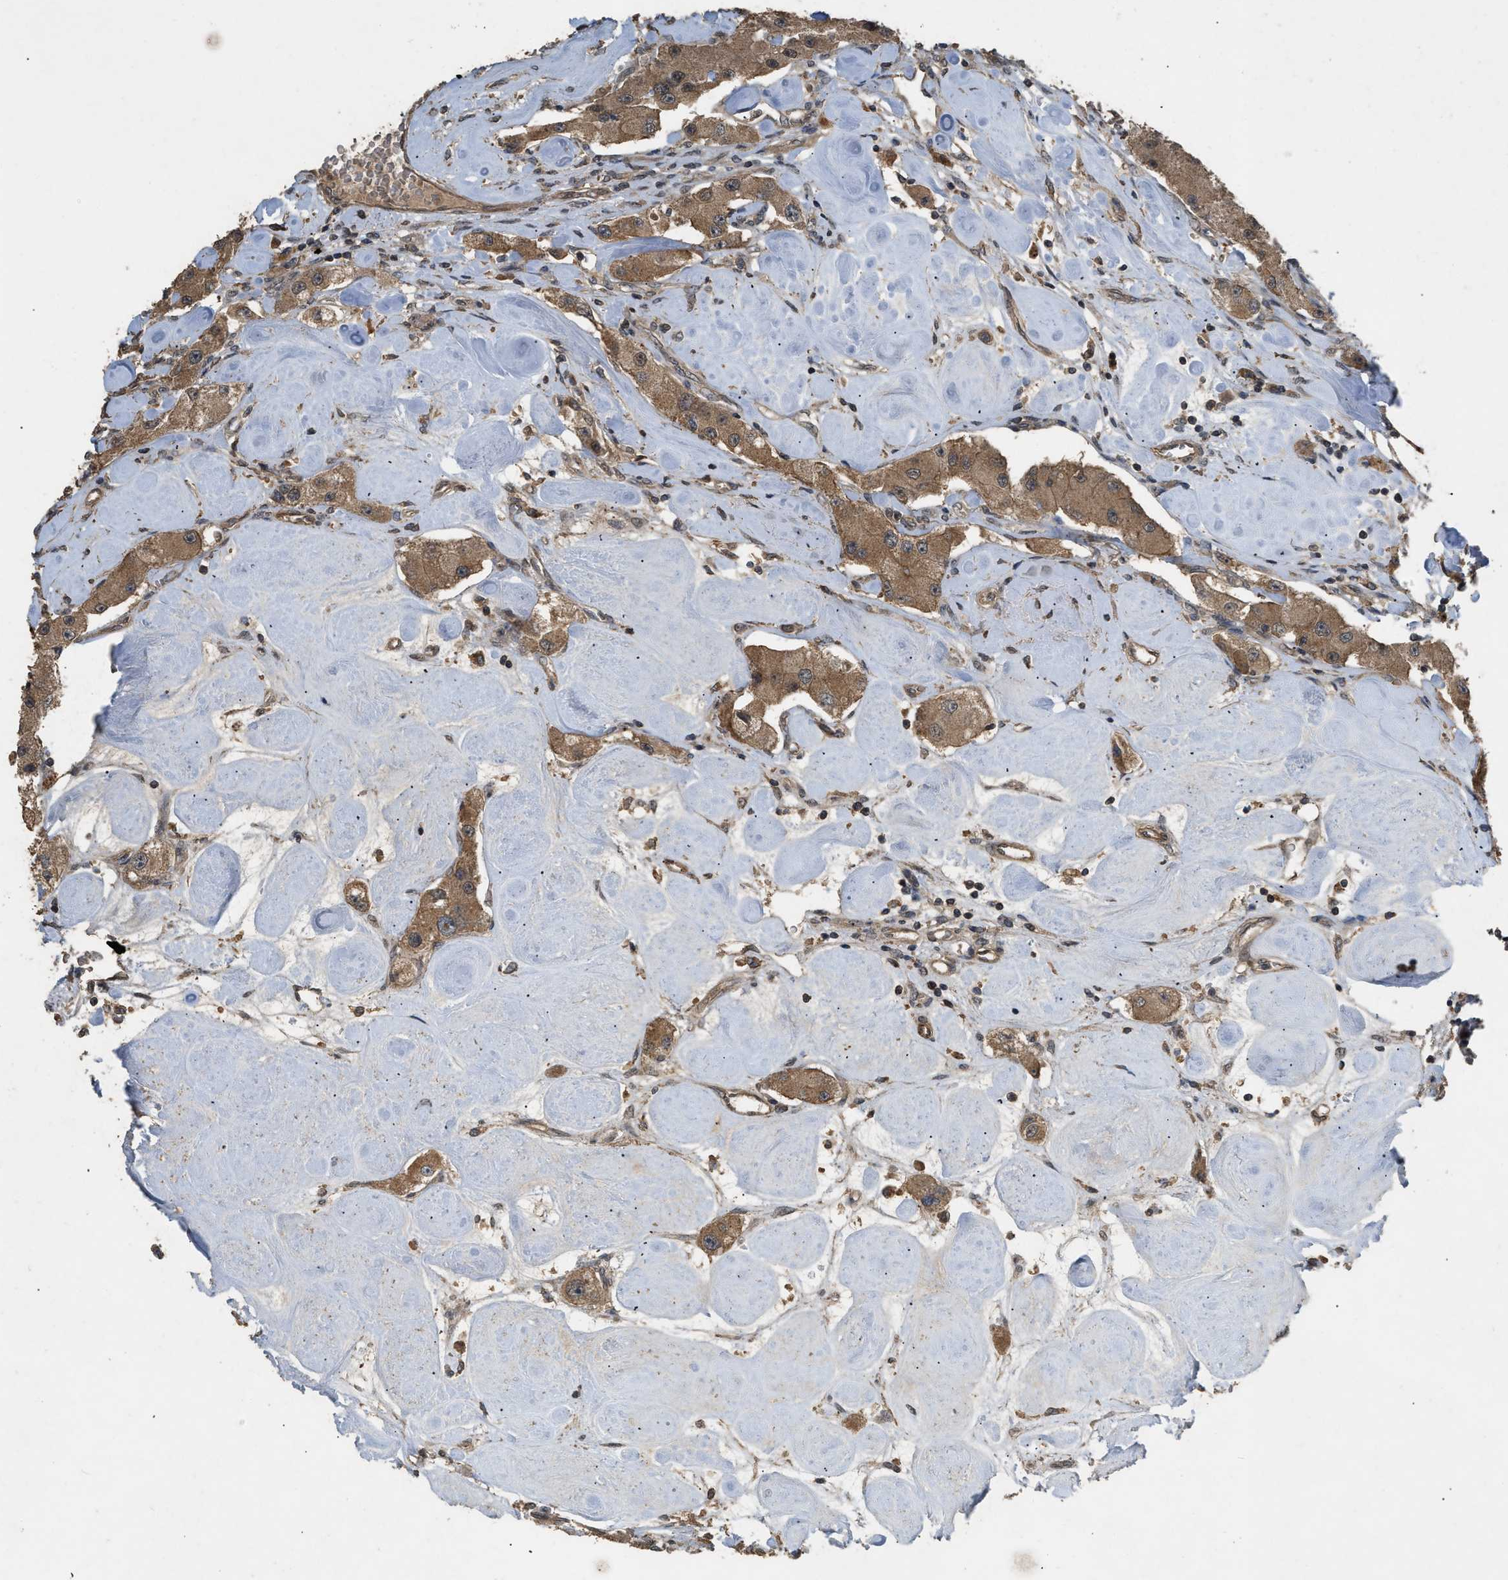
{"staining": {"intensity": "moderate", "quantity": ">75%", "location": "cytoplasmic/membranous,nuclear"}, "tissue": "carcinoid", "cell_type": "Tumor cells", "image_type": "cancer", "snomed": [{"axis": "morphology", "description": "Carcinoid, malignant, NOS"}, {"axis": "topography", "description": "Pancreas"}], "caption": "Immunohistochemical staining of human carcinoid reveals medium levels of moderate cytoplasmic/membranous and nuclear staining in approximately >75% of tumor cells.", "gene": "UTRN", "patient": {"sex": "male", "age": 41}}